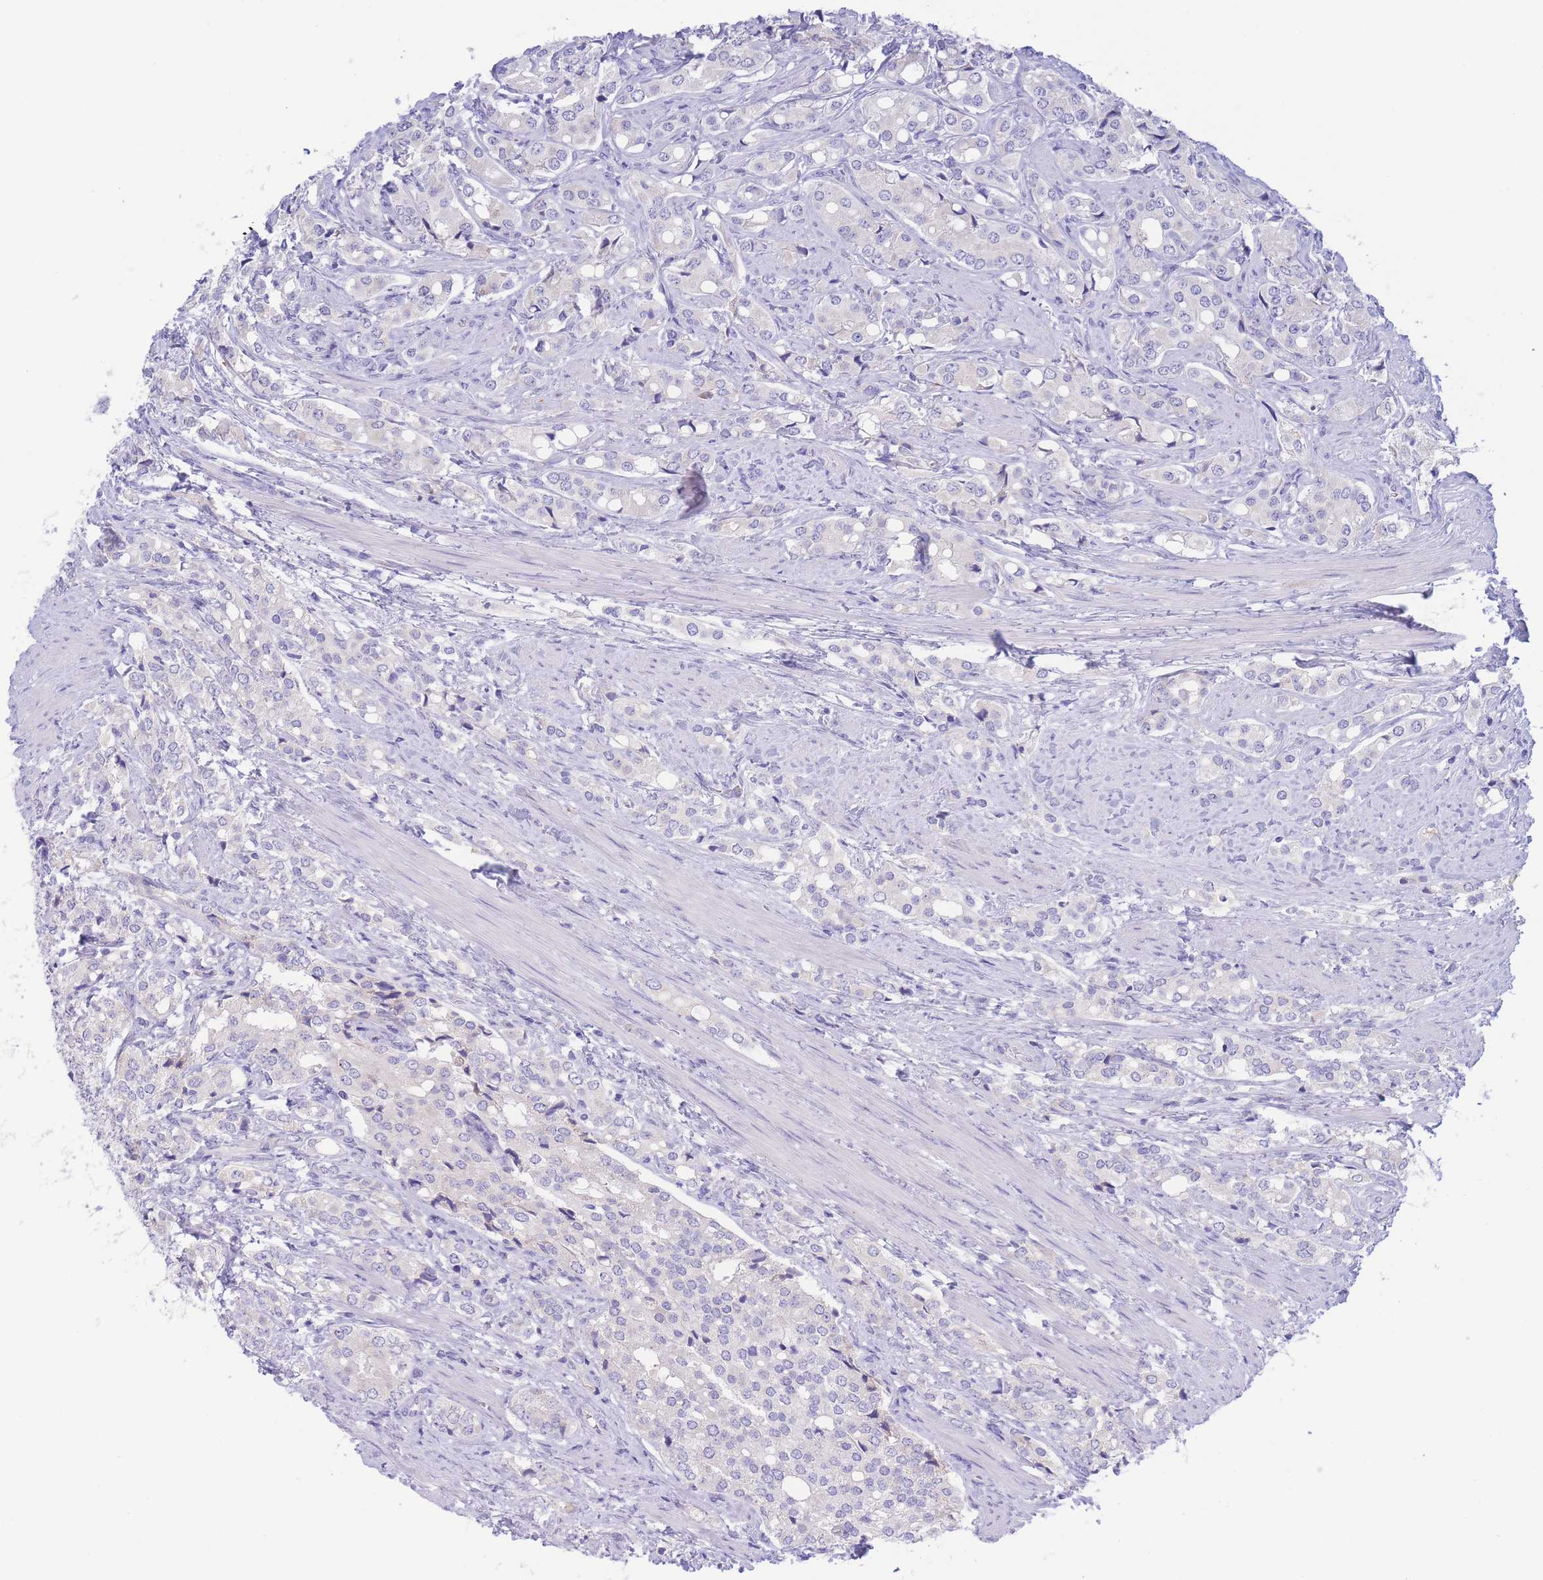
{"staining": {"intensity": "negative", "quantity": "none", "location": "none"}, "tissue": "prostate cancer", "cell_type": "Tumor cells", "image_type": "cancer", "snomed": [{"axis": "morphology", "description": "Adenocarcinoma, High grade"}, {"axis": "topography", "description": "Prostate"}], "caption": "Histopathology image shows no protein expression in tumor cells of prostate high-grade adenocarcinoma tissue.", "gene": "PCDHB3", "patient": {"sex": "male", "age": 71}}